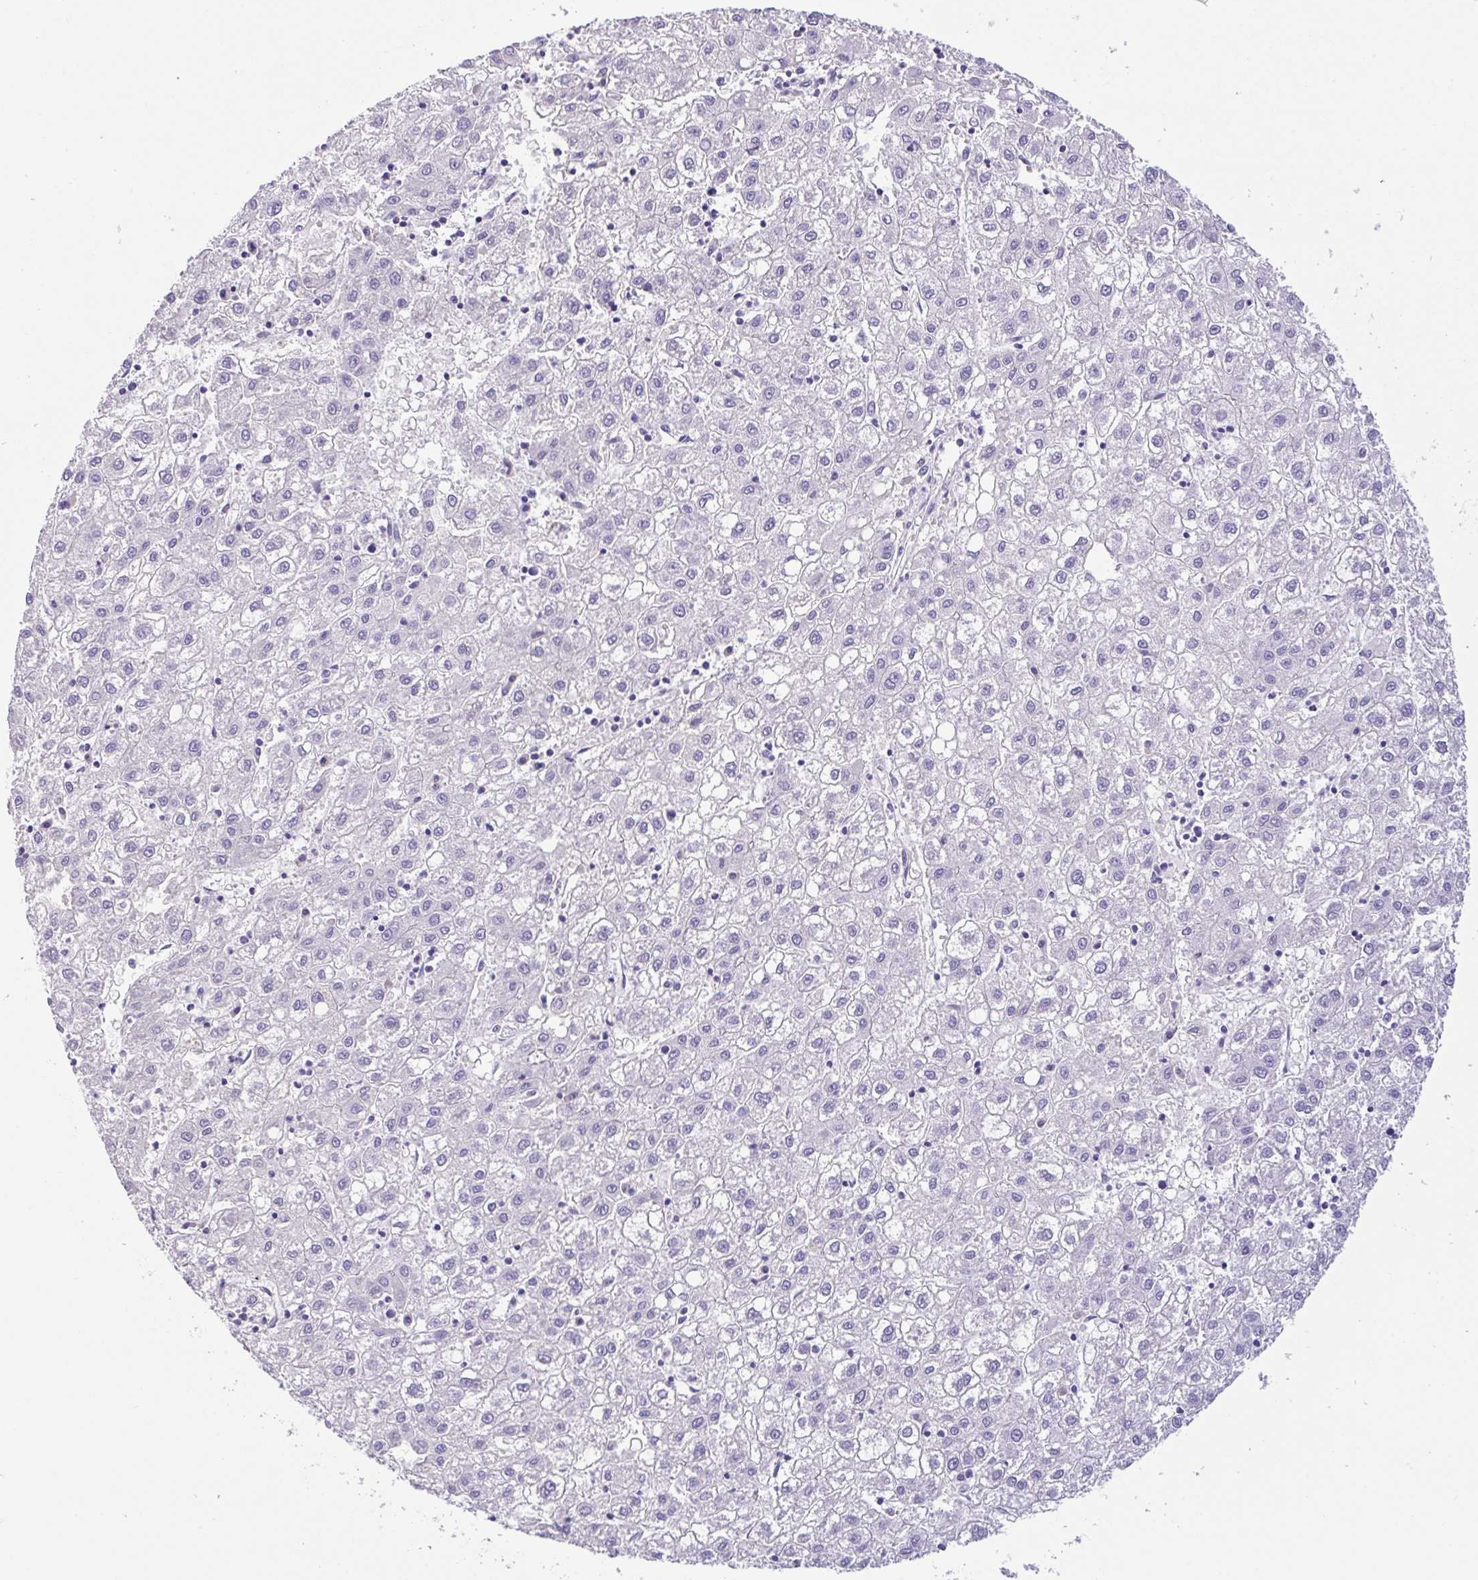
{"staining": {"intensity": "negative", "quantity": "none", "location": "none"}, "tissue": "liver cancer", "cell_type": "Tumor cells", "image_type": "cancer", "snomed": [{"axis": "morphology", "description": "Carcinoma, Hepatocellular, NOS"}, {"axis": "topography", "description": "Liver"}], "caption": "Immunohistochemical staining of liver cancer displays no significant positivity in tumor cells.", "gene": "FBXL20", "patient": {"sex": "male", "age": 72}}